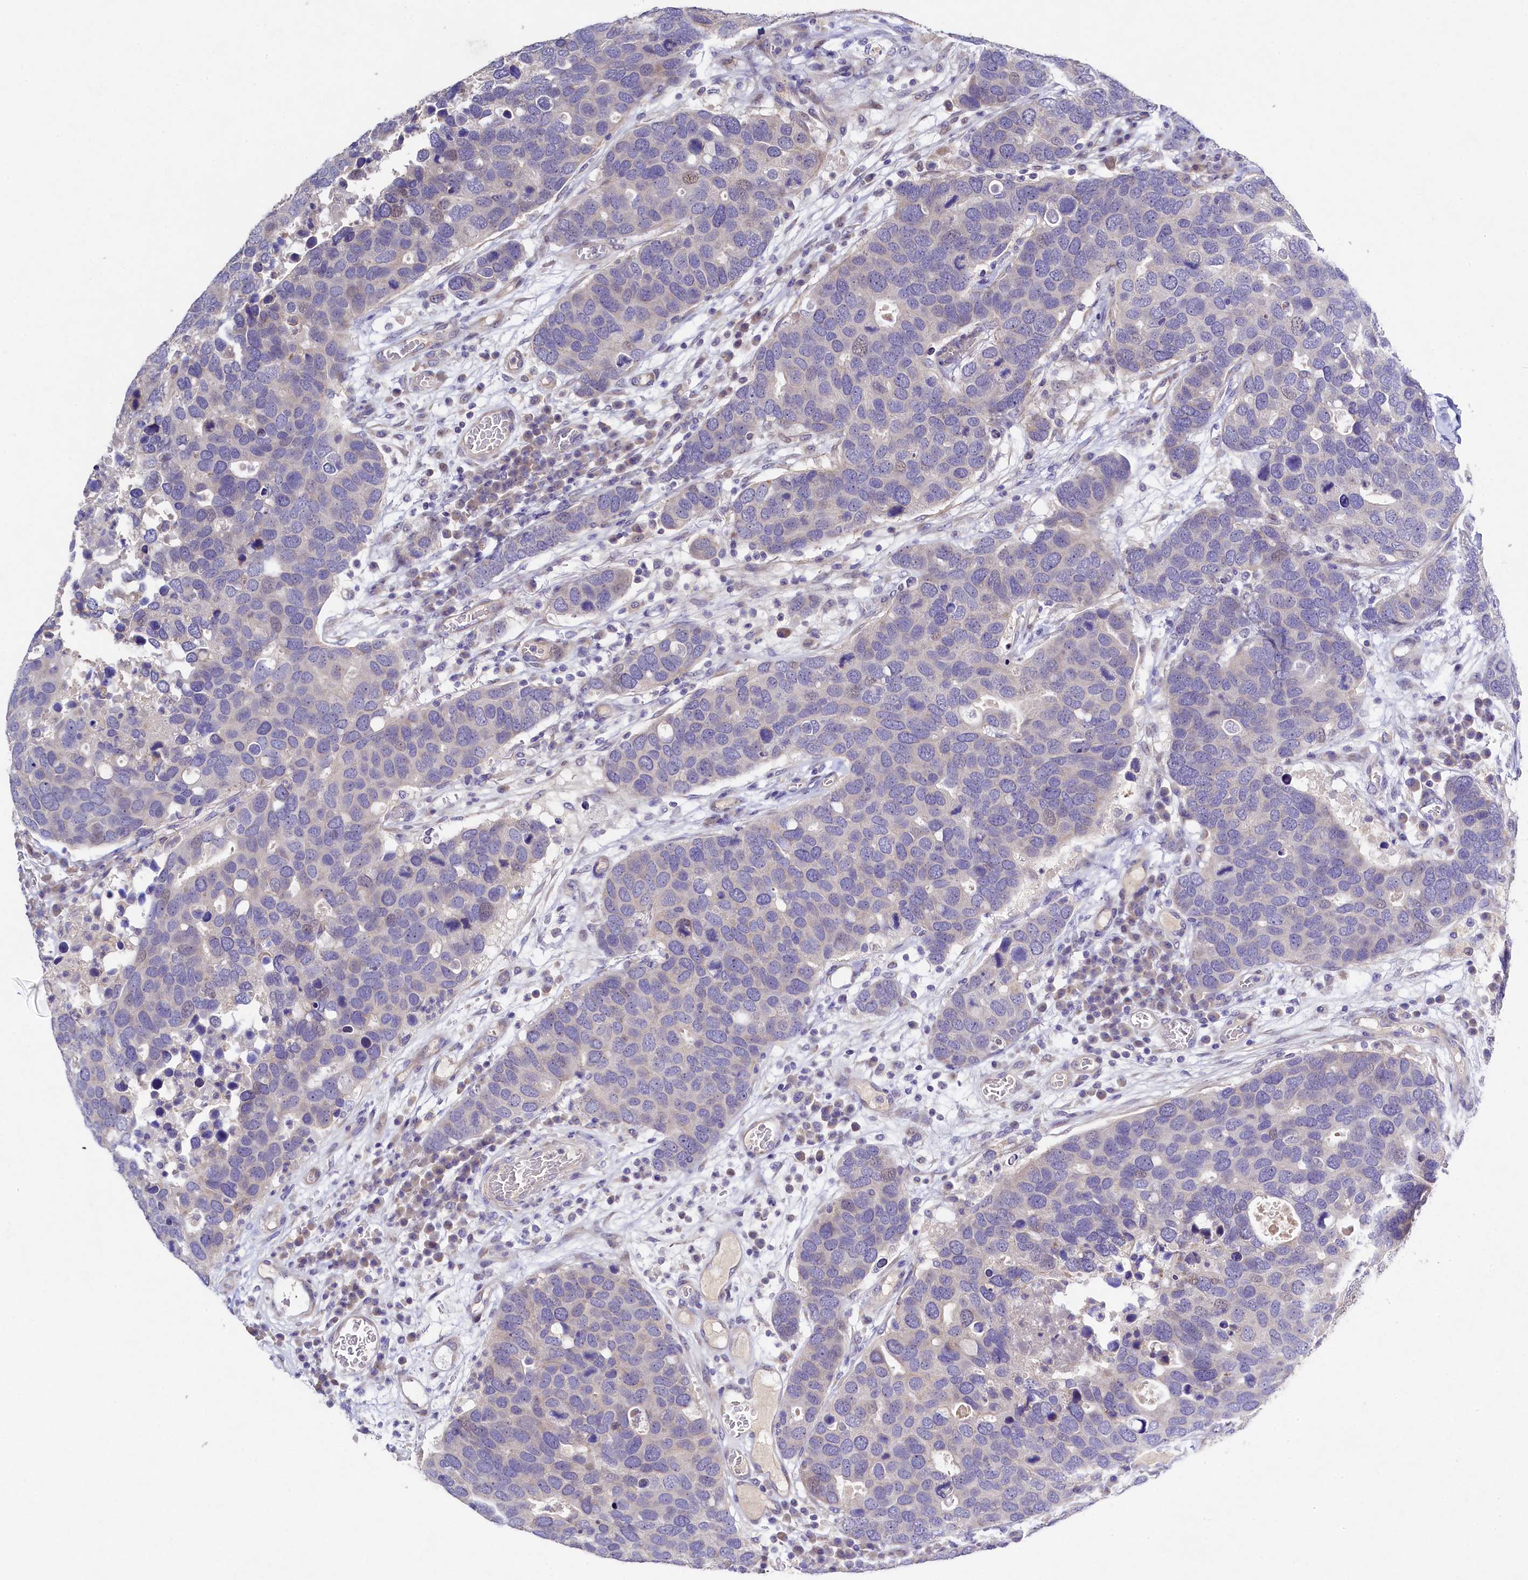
{"staining": {"intensity": "negative", "quantity": "none", "location": "none"}, "tissue": "breast cancer", "cell_type": "Tumor cells", "image_type": "cancer", "snomed": [{"axis": "morphology", "description": "Duct carcinoma"}, {"axis": "topography", "description": "Breast"}], "caption": "Tumor cells show no significant protein expression in infiltrating ductal carcinoma (breast).", "gene": "FXYD6", "patient": {"sex": "female", "age": 83}}